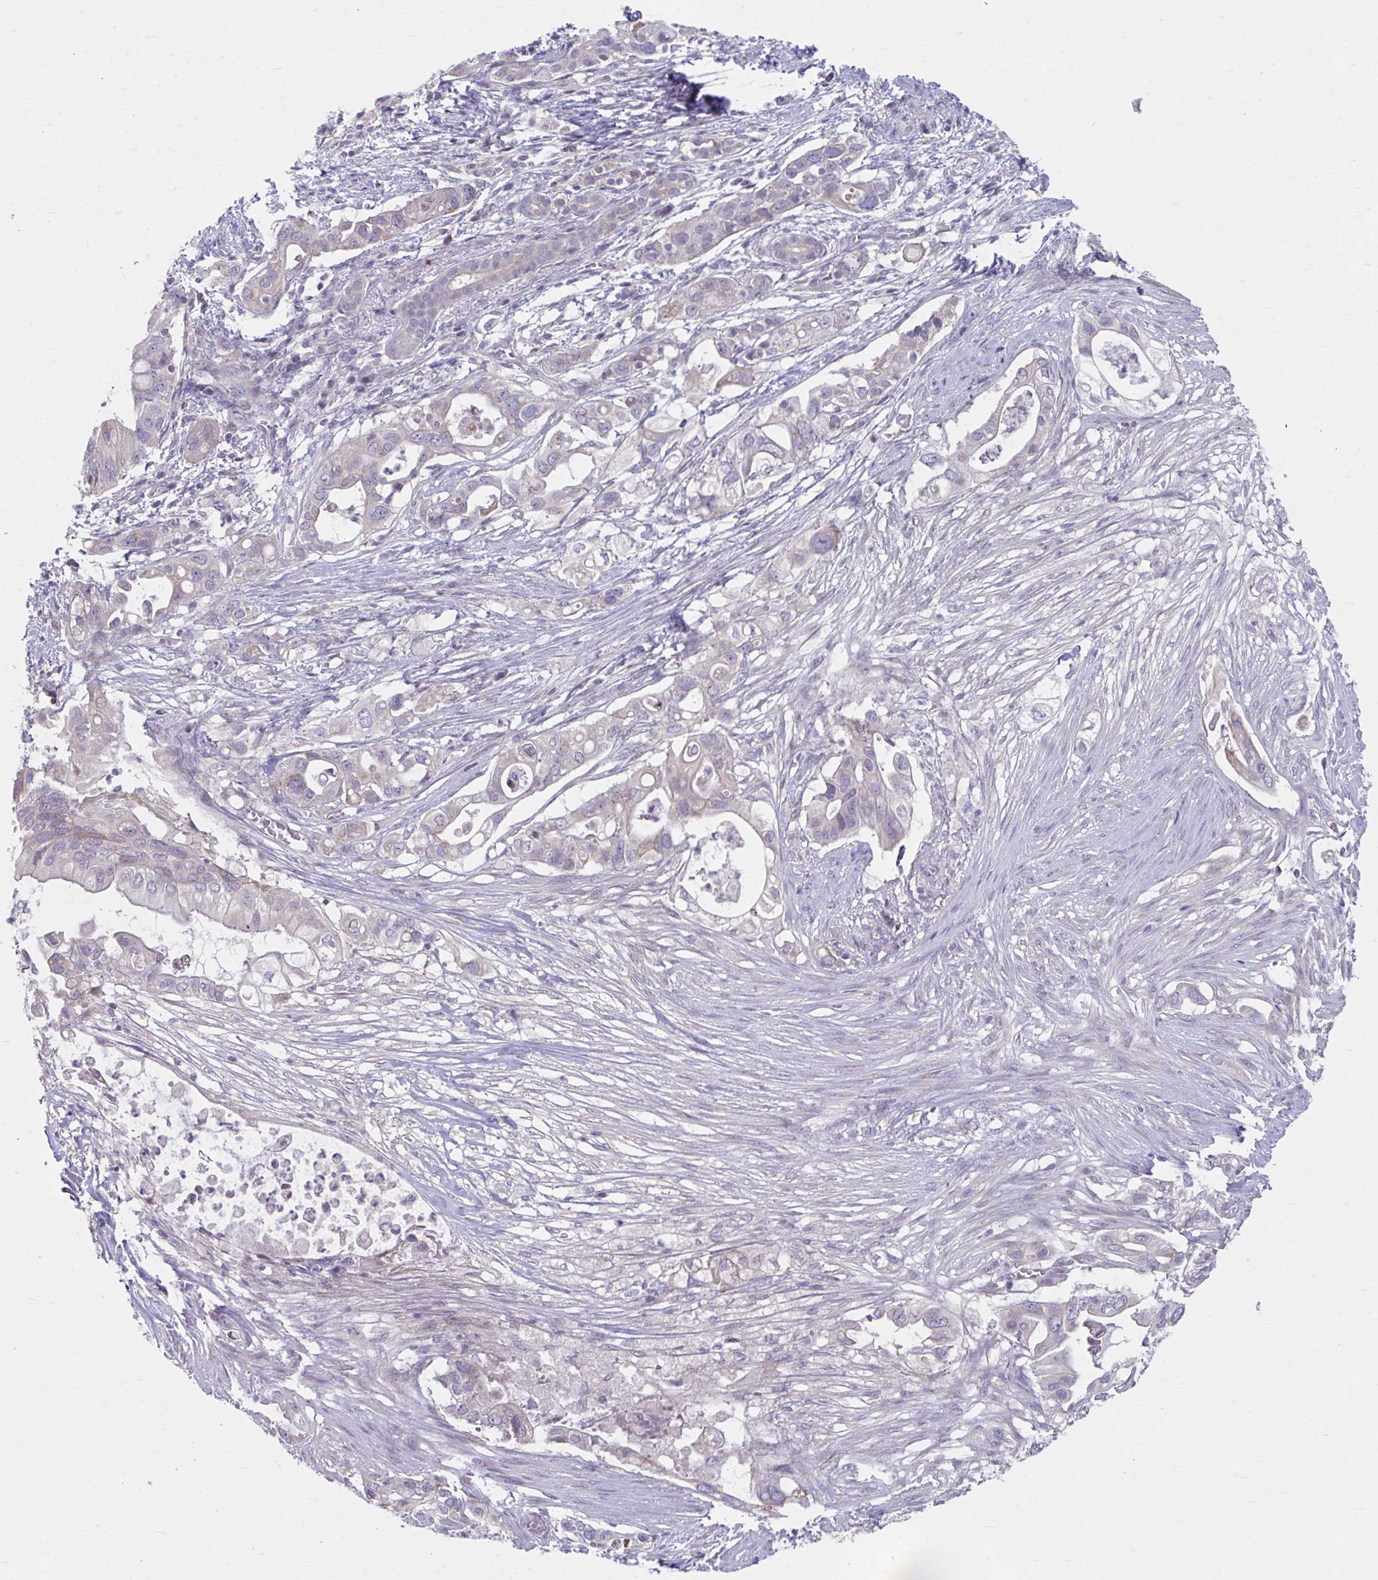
{"staining": {"intensity": "weak", "quantity": "<25%", "location": "cytoplasmic/membranous"}, "tissue": "pancreatic cancer", "cell_type": "Tumor cells", "image_type": "cancer", "snomed": [{"axis": "morphology", "description": "Adenocarcinoma, NOS"}, {"axis": "topography", "description": "Pancreas"}], "caption": "Micrograph shows no significant protein staining in tumor cells of pancreatic adenocarcinoma.", "gene": "CHST3", "patient": {"sex": "female", "age": 72}}